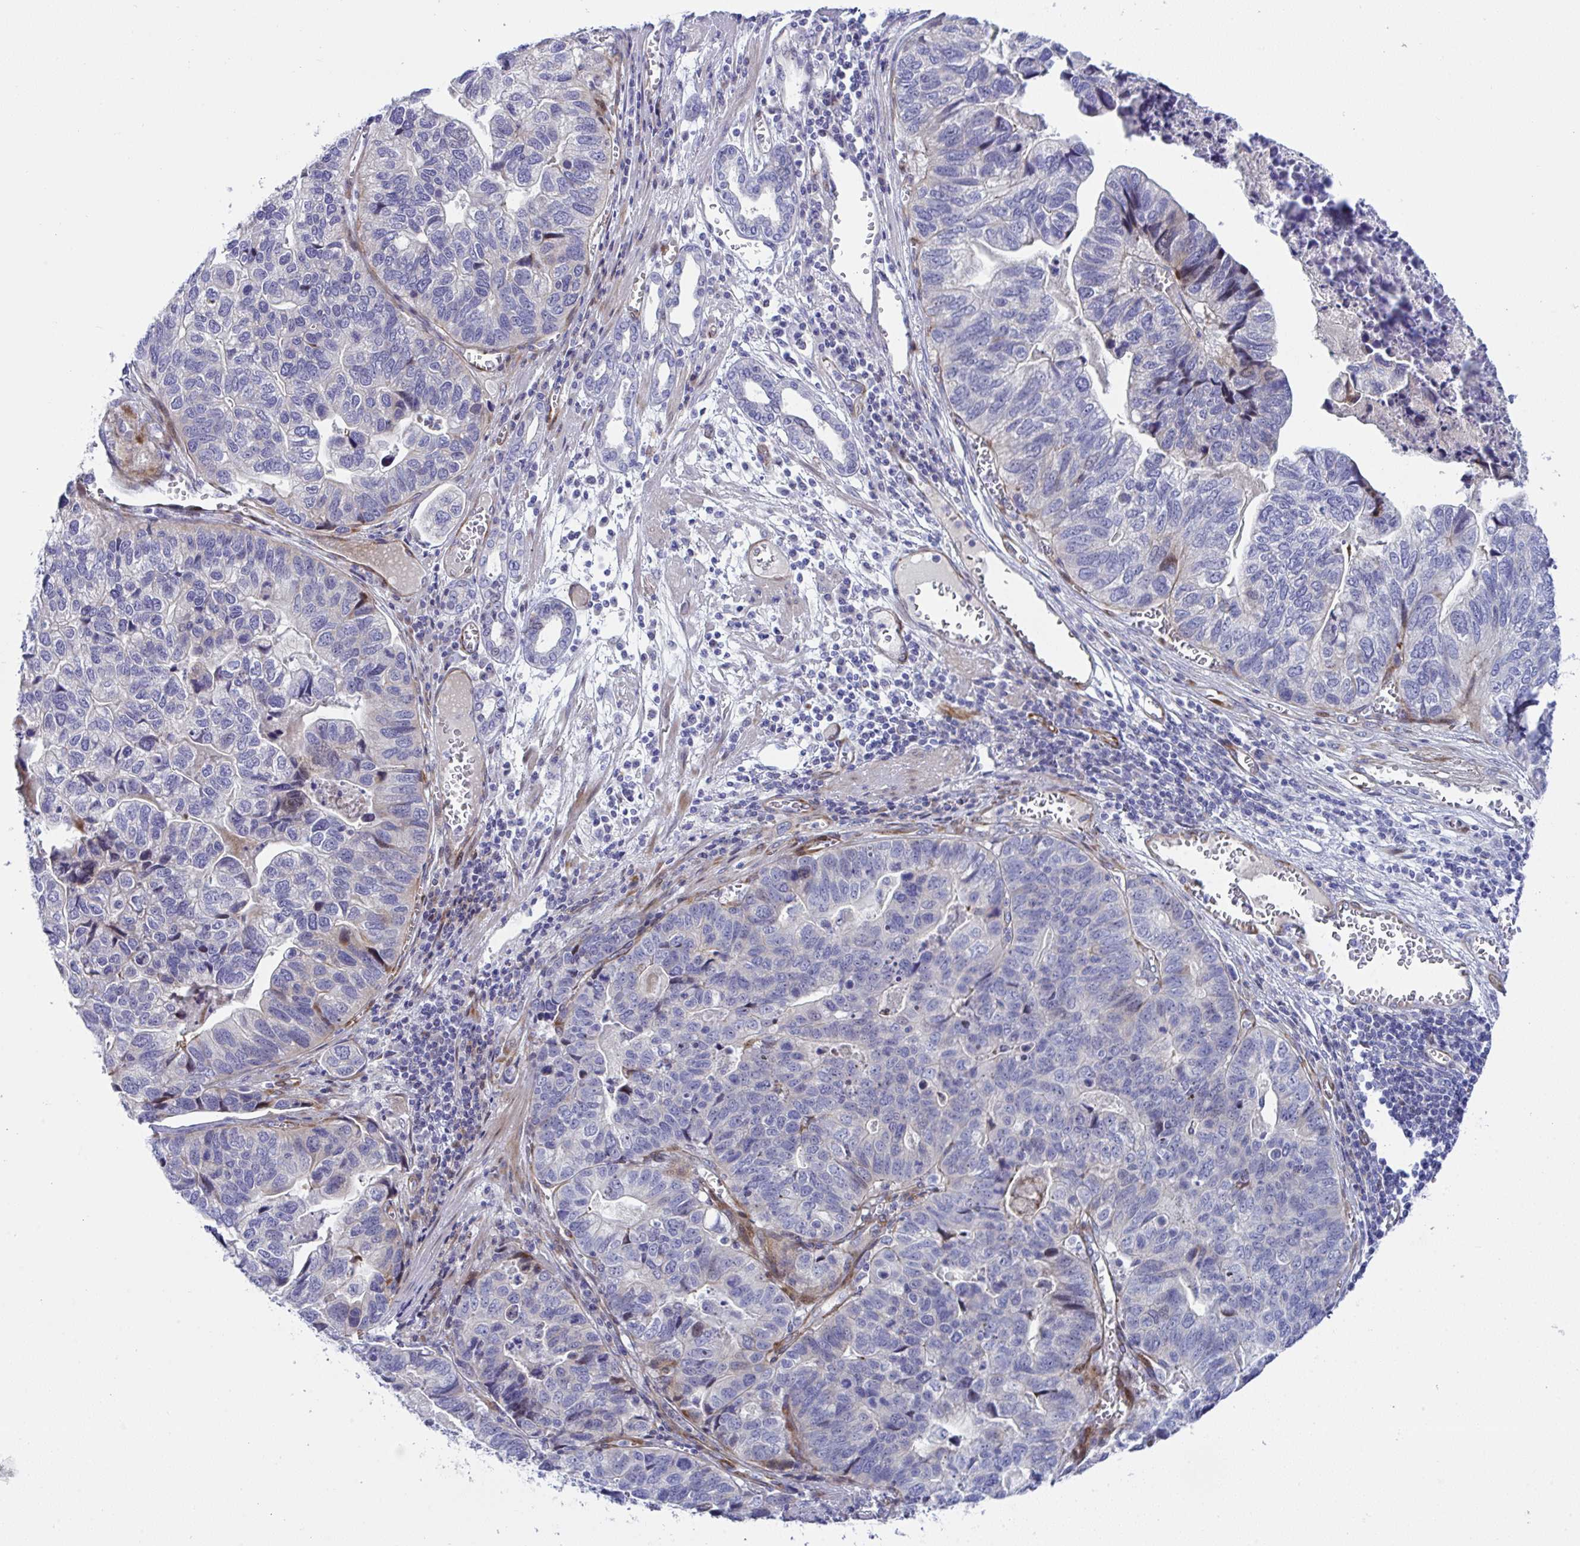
{"staining": {"intensity": "negative", "quantity": "none", "location": "none"}, "tissue": "stomach cancer", "cell_type": "Tumor cells", "image_type": "cancer", "snomed": [{"axis": "morphology", "description": "Adenocarcinoma, NOS"}, {"axis": "topography", "description": "Stomach, upper"}], "caption": "Immunohistochemical staining of human stomach cancer (adenocarcinoma) displays no significant positivity in tumor cells.", "gene": "ZNF713", "patient": {"sex": "female", "age": 67}}